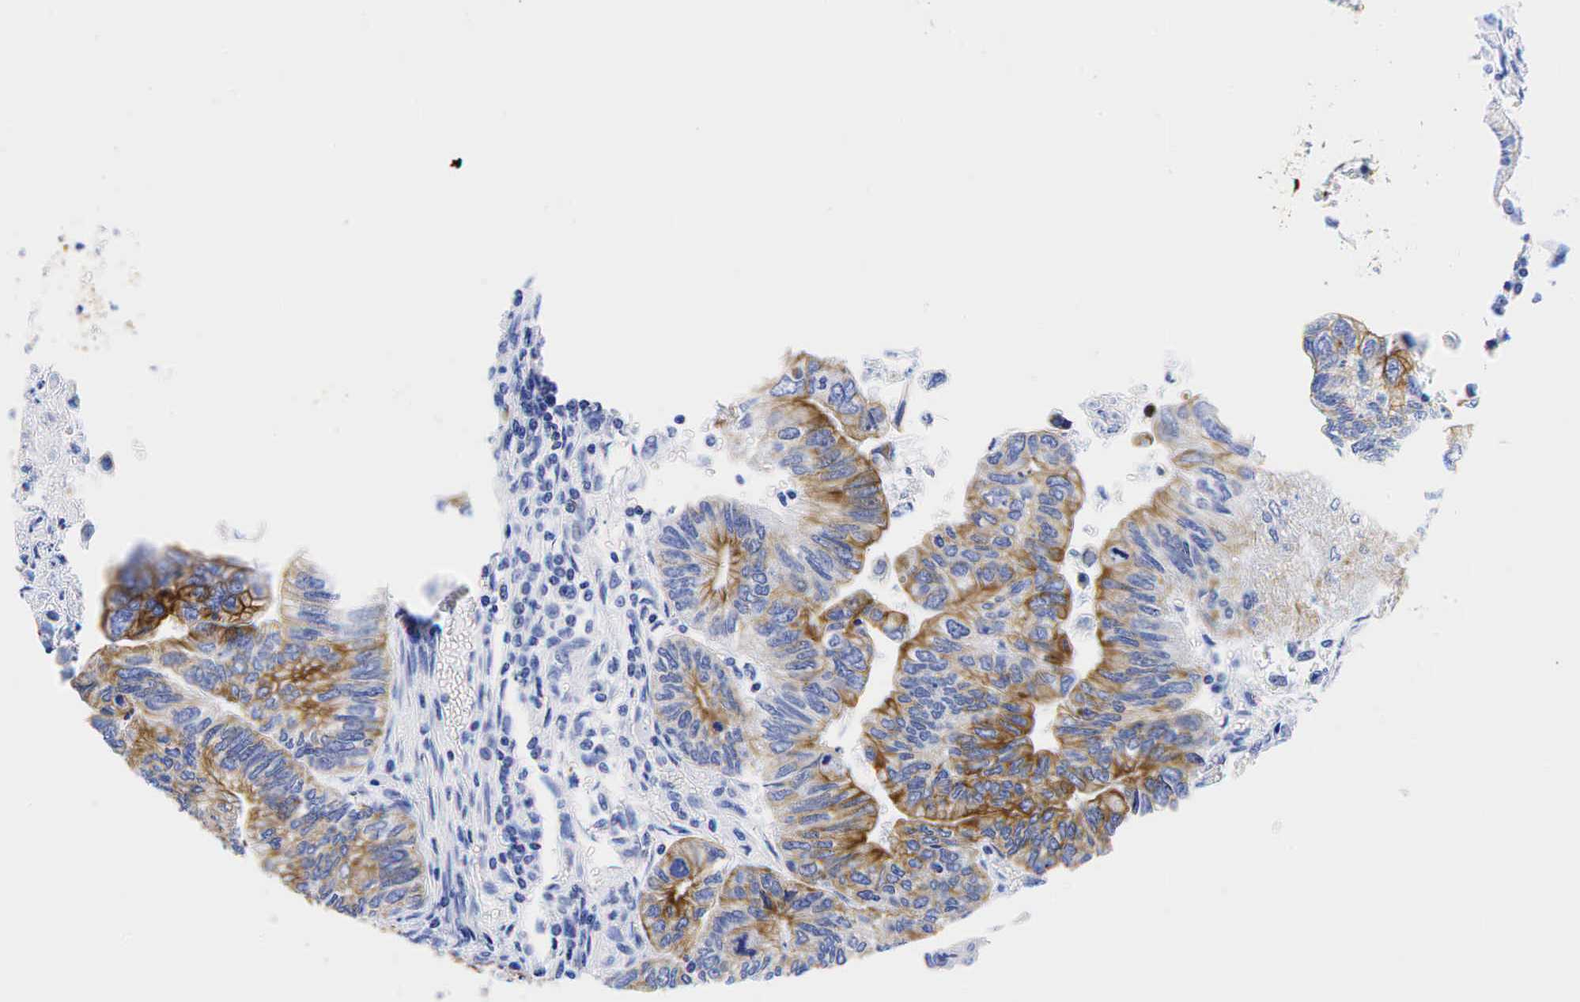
{"staining": {"intensity": "moderate", "quantity": "25%-75%", "location": "cytoplasmic/membranous"}, "tissue": "colorectal cancer", "cell_type": "Tumor cells", "image_type": "cancer", "snomed": [{"axis": "morphology", "description": "Adenocarcinoma, NOS"}, {"axis": "topography", "description": "Colon"}], "caption": "Adenocarcinoma (colorectal) tissue exhibits moderate cytoplasmic/membranous expression in approximately 25%-75% of tumor cells, visualized by immunohistochemistry.", "gene": "KRT18", "patient": {"sex": "female", "age": 11}}